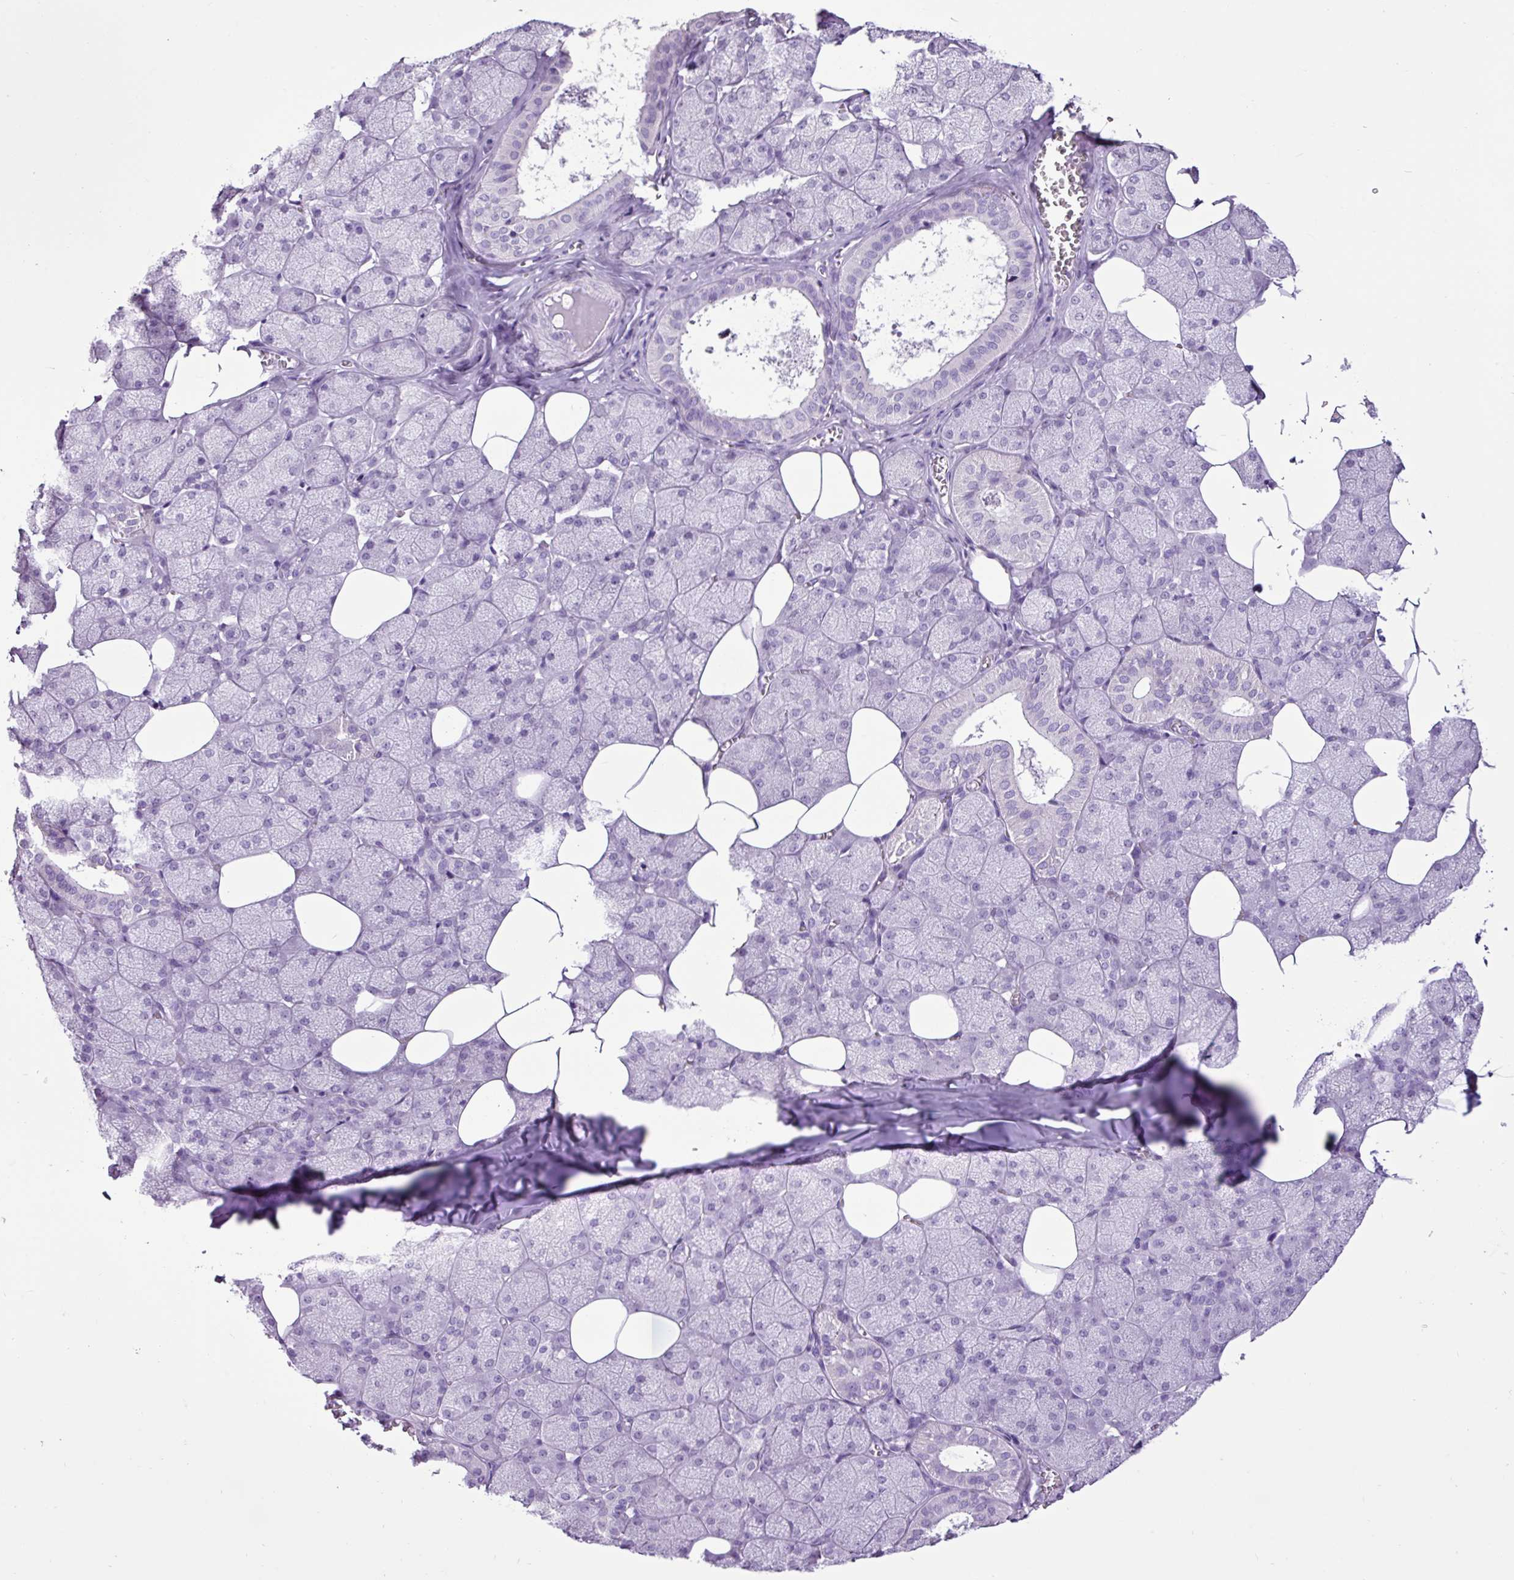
{"staining": {"intensity": "moderate", "quantity": "<25%", "location": "nuclear"}, "tissue": "salivary gland", "cell_type": "Glandular cells", "image_type": "normal", "snomed": [{"axis": "morphology", "description": "Normal tissue, NOS"}, {"axis": "topography", "description": "Salivary gland"}, {"axis": "topography", "description": "Peripheral nerve tissue"}], "caption": "This image reveals unremarkable salivary gland stained with immunohistochemistry (IHC) to label a protein in brown. The nuclear of glandular cells show moderate positivity for the protein. Nuclei are counter-stained blue.", "gene": "PGR", "patient": {"sex": "male", "age": 38}}